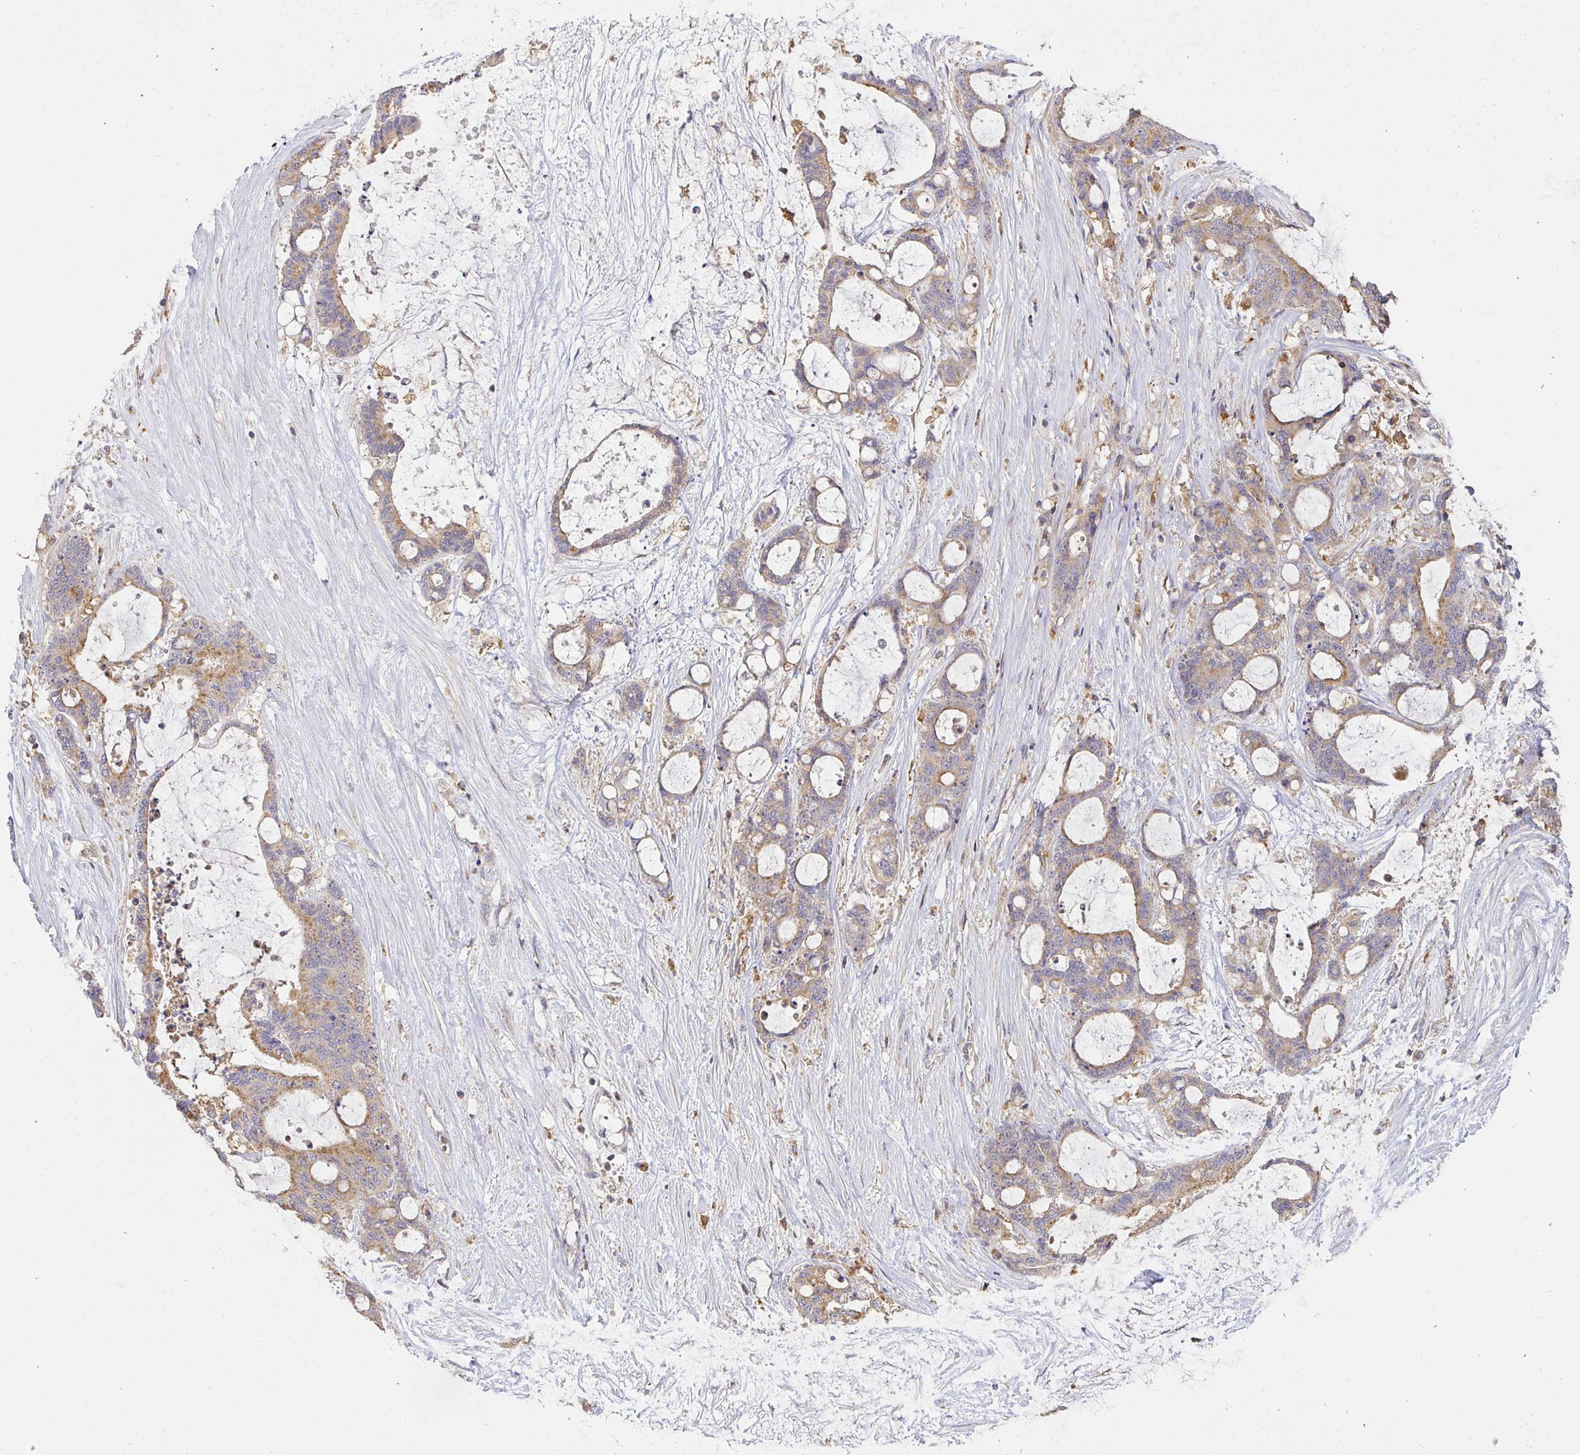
{"staining": {"intensity": "moderate", "quantity": "25%-75%", "location": "cytoplasmic/membranous"}, "tissue": "liver cancer", "cell_type": "Tumor cells", "image_type": "cancer", "snomed": [{"axis": "morphology", "description": "Normal tissue, NOS"}, {"axis": "morphology", "description": "Cholangiocarcinoma"}, {"axis": "topography", "description": "Liver"}, {"axis": "topography", "description": "Peripheral nerve tissue"}], "caption": "Immunohistochemical staining of liver cancer demonstrates medium levels of moderate cytoplasmic/membranous expression in approximately 25%-75% of tumor cells. (Stains: DAB (3,3'-diaminobenzidine) in brown, nuclei in blue, Microscopy: brightfield microscopy at high magnification).", "gene": "ATP6V1F", "patient": {"sex": "female", "age": 73}}